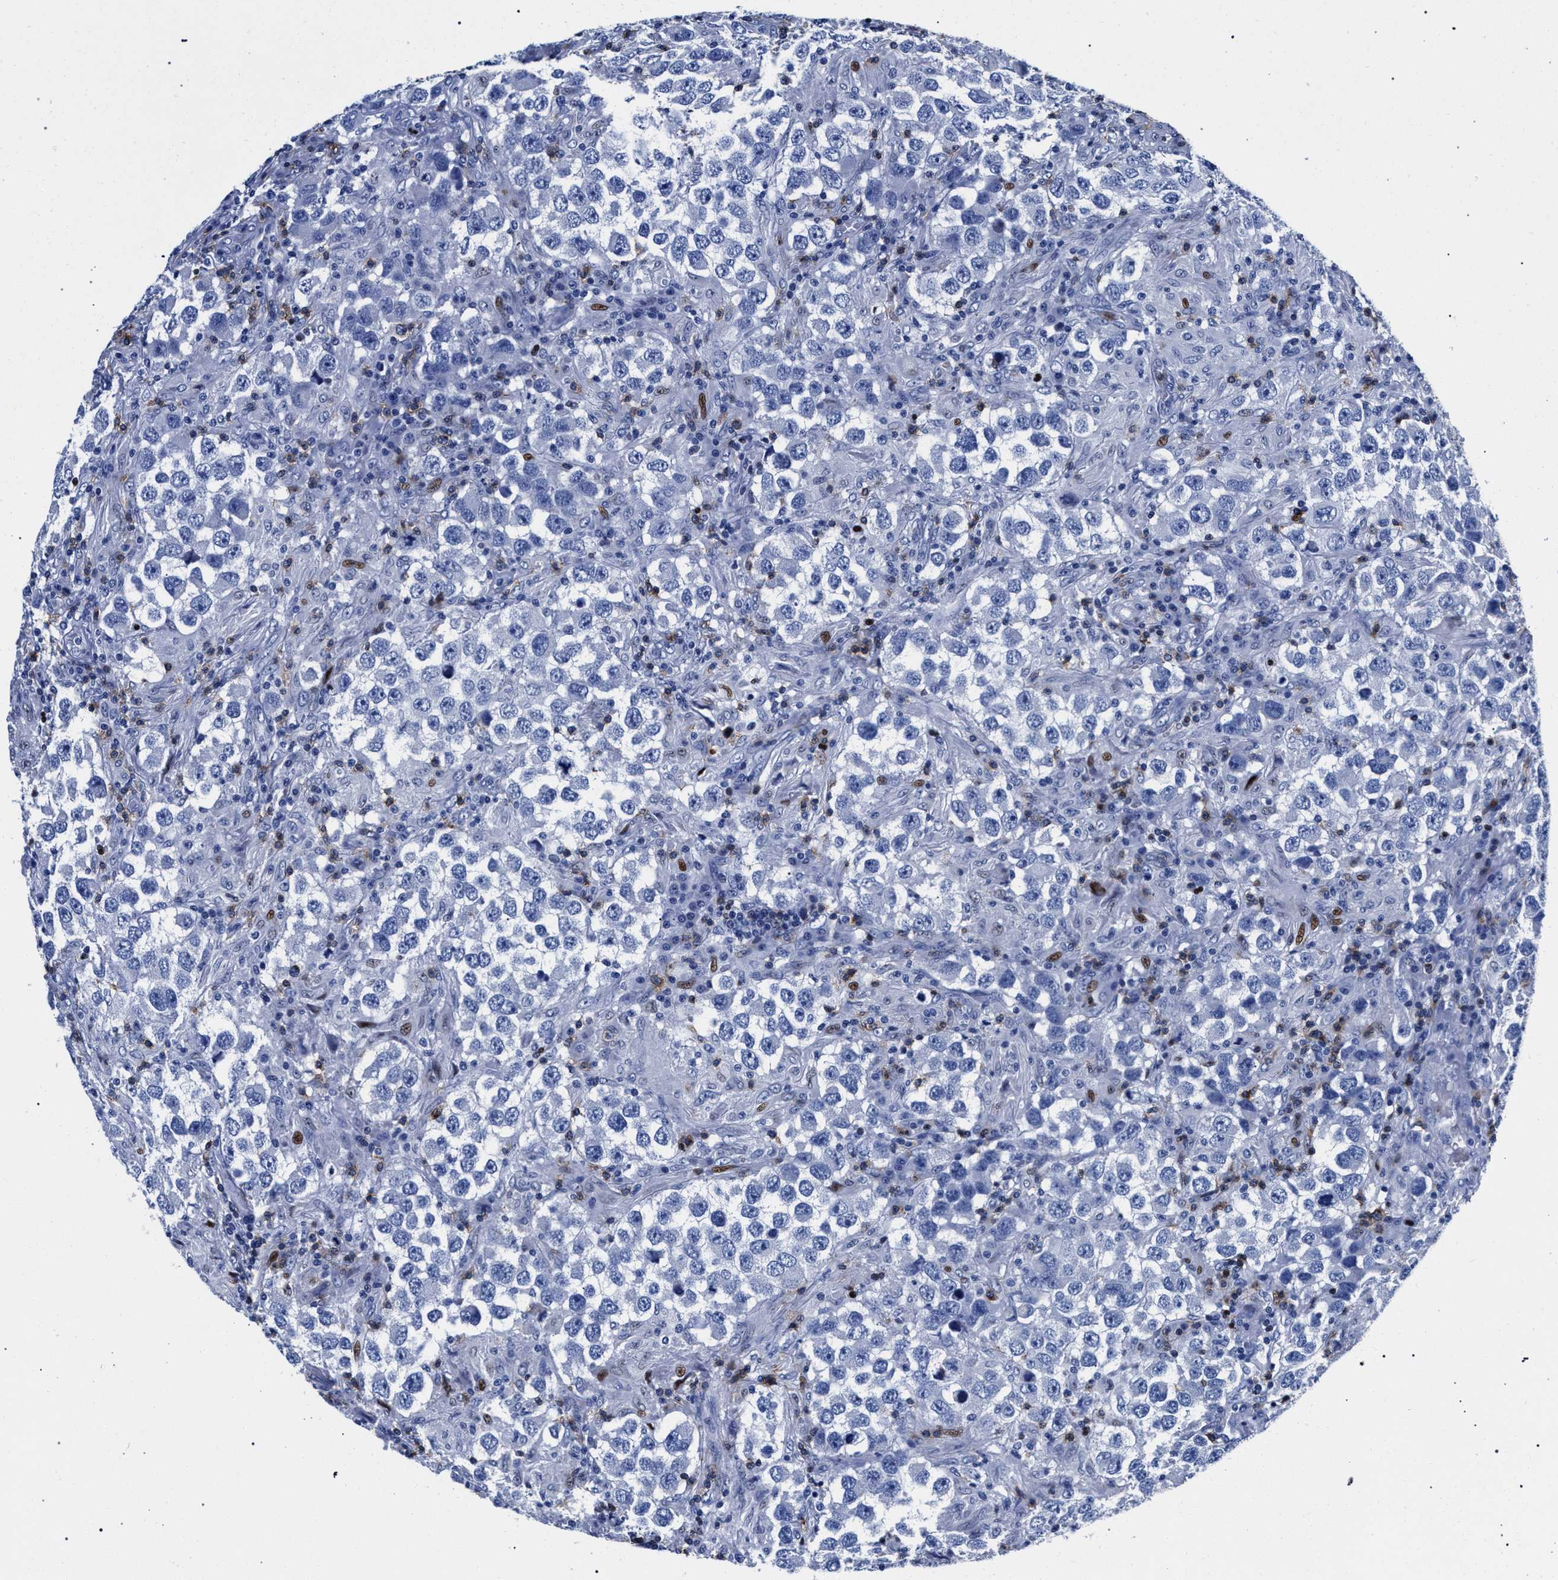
{"staining": {"intensity": "negative", "quantity": "none", "location": "none"}, "tissue": "testis cancer", "cell_type": "Tumor cells", "image_type": "cancer", "snomed": [{"axis": "morphology", "description": "Carcinoma, Embryonal, NOS"}, {"axis": "topography", "description": "Testis"}], "caption": "The micrograph demonstrates no significant staining in tumor cells of testis cancer (embryonal carcinoma).", "gene": "KLRK1", "patient": {"sex": "male", "age": 21}}